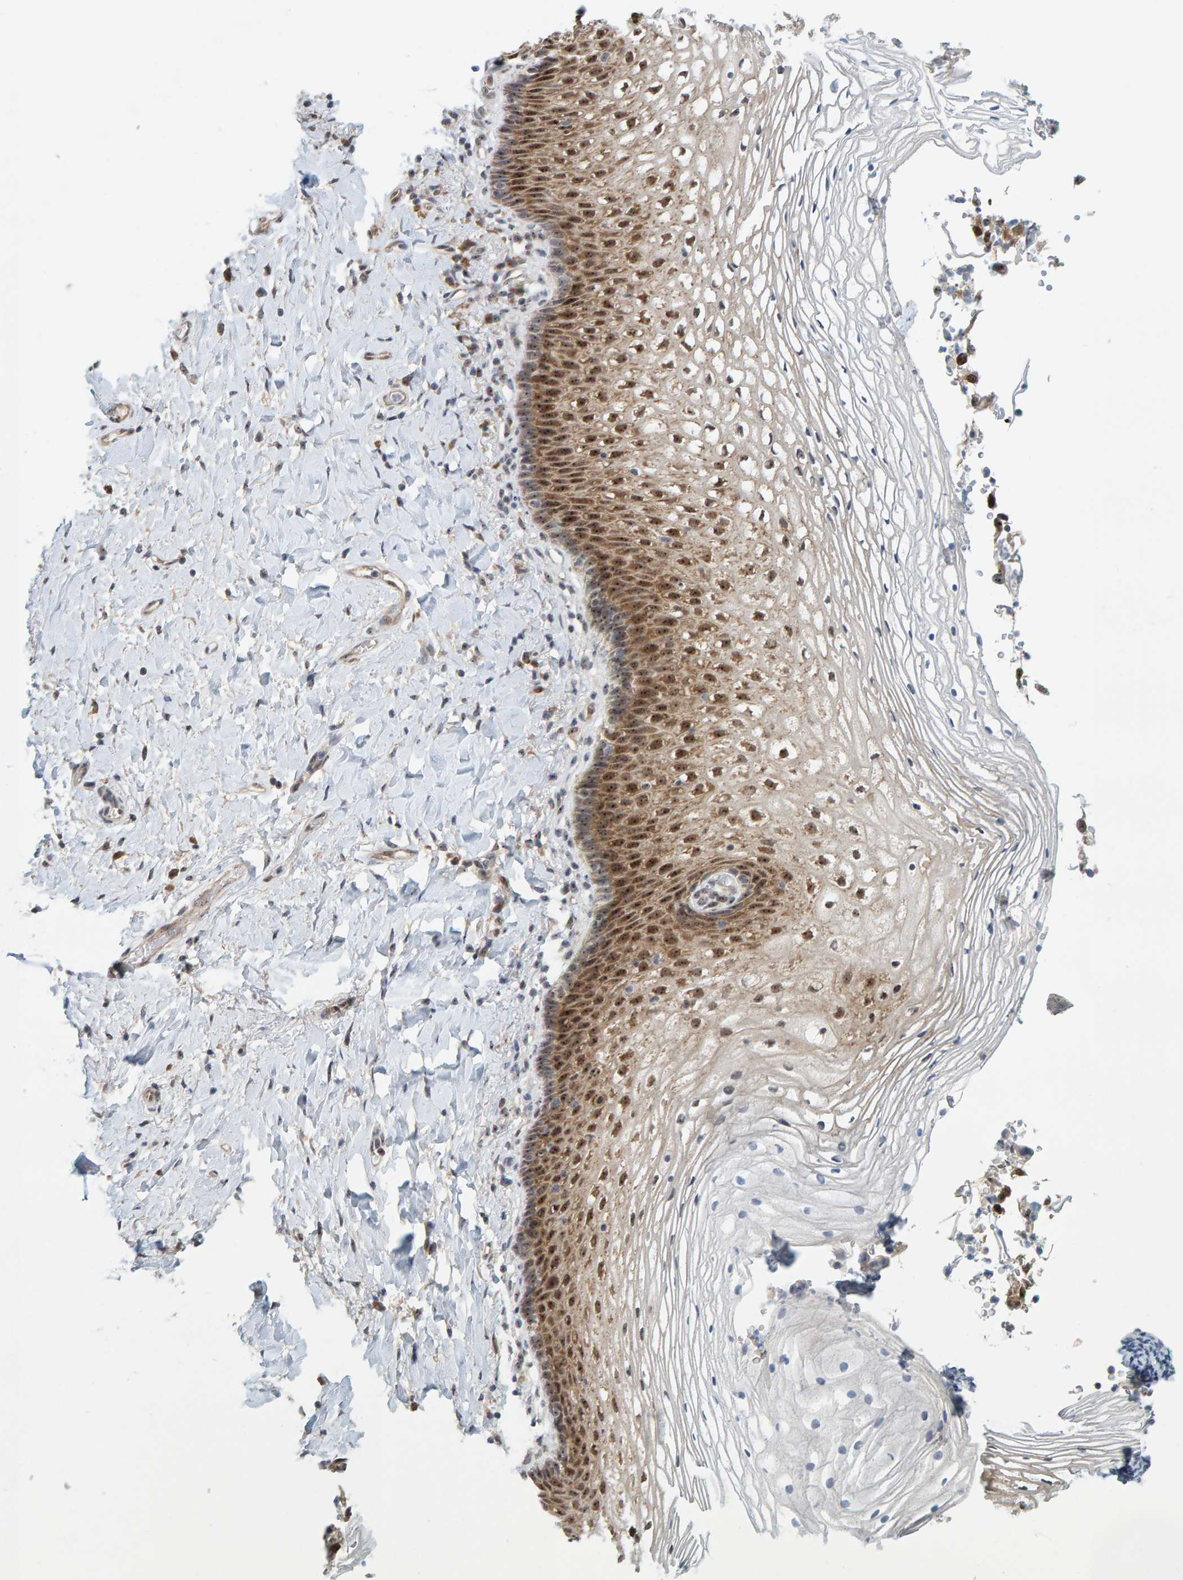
{"staining": {"intensity": "moderate", "quantity": ">75%", "location": "cytoplasmic/membranous,nuclear"}, "tissue": "vagina", "cell_type": "Squamous epithelial cells", "image_type": "normal", "snomed": [{"axis": "morphology", "description": "Normal tissue, NOS"}, {"axis": "topography", "description": "Vagina"}], "caption": "This is an image of immunohistochemistry (IHC) staining of benign vagina, which shows moderate positivity in the cytoplasmic/membranous,nuclear of squamous epithelial cells.", "gene": "POLR1E", "patient": {"sex": "female", "age": 60}}